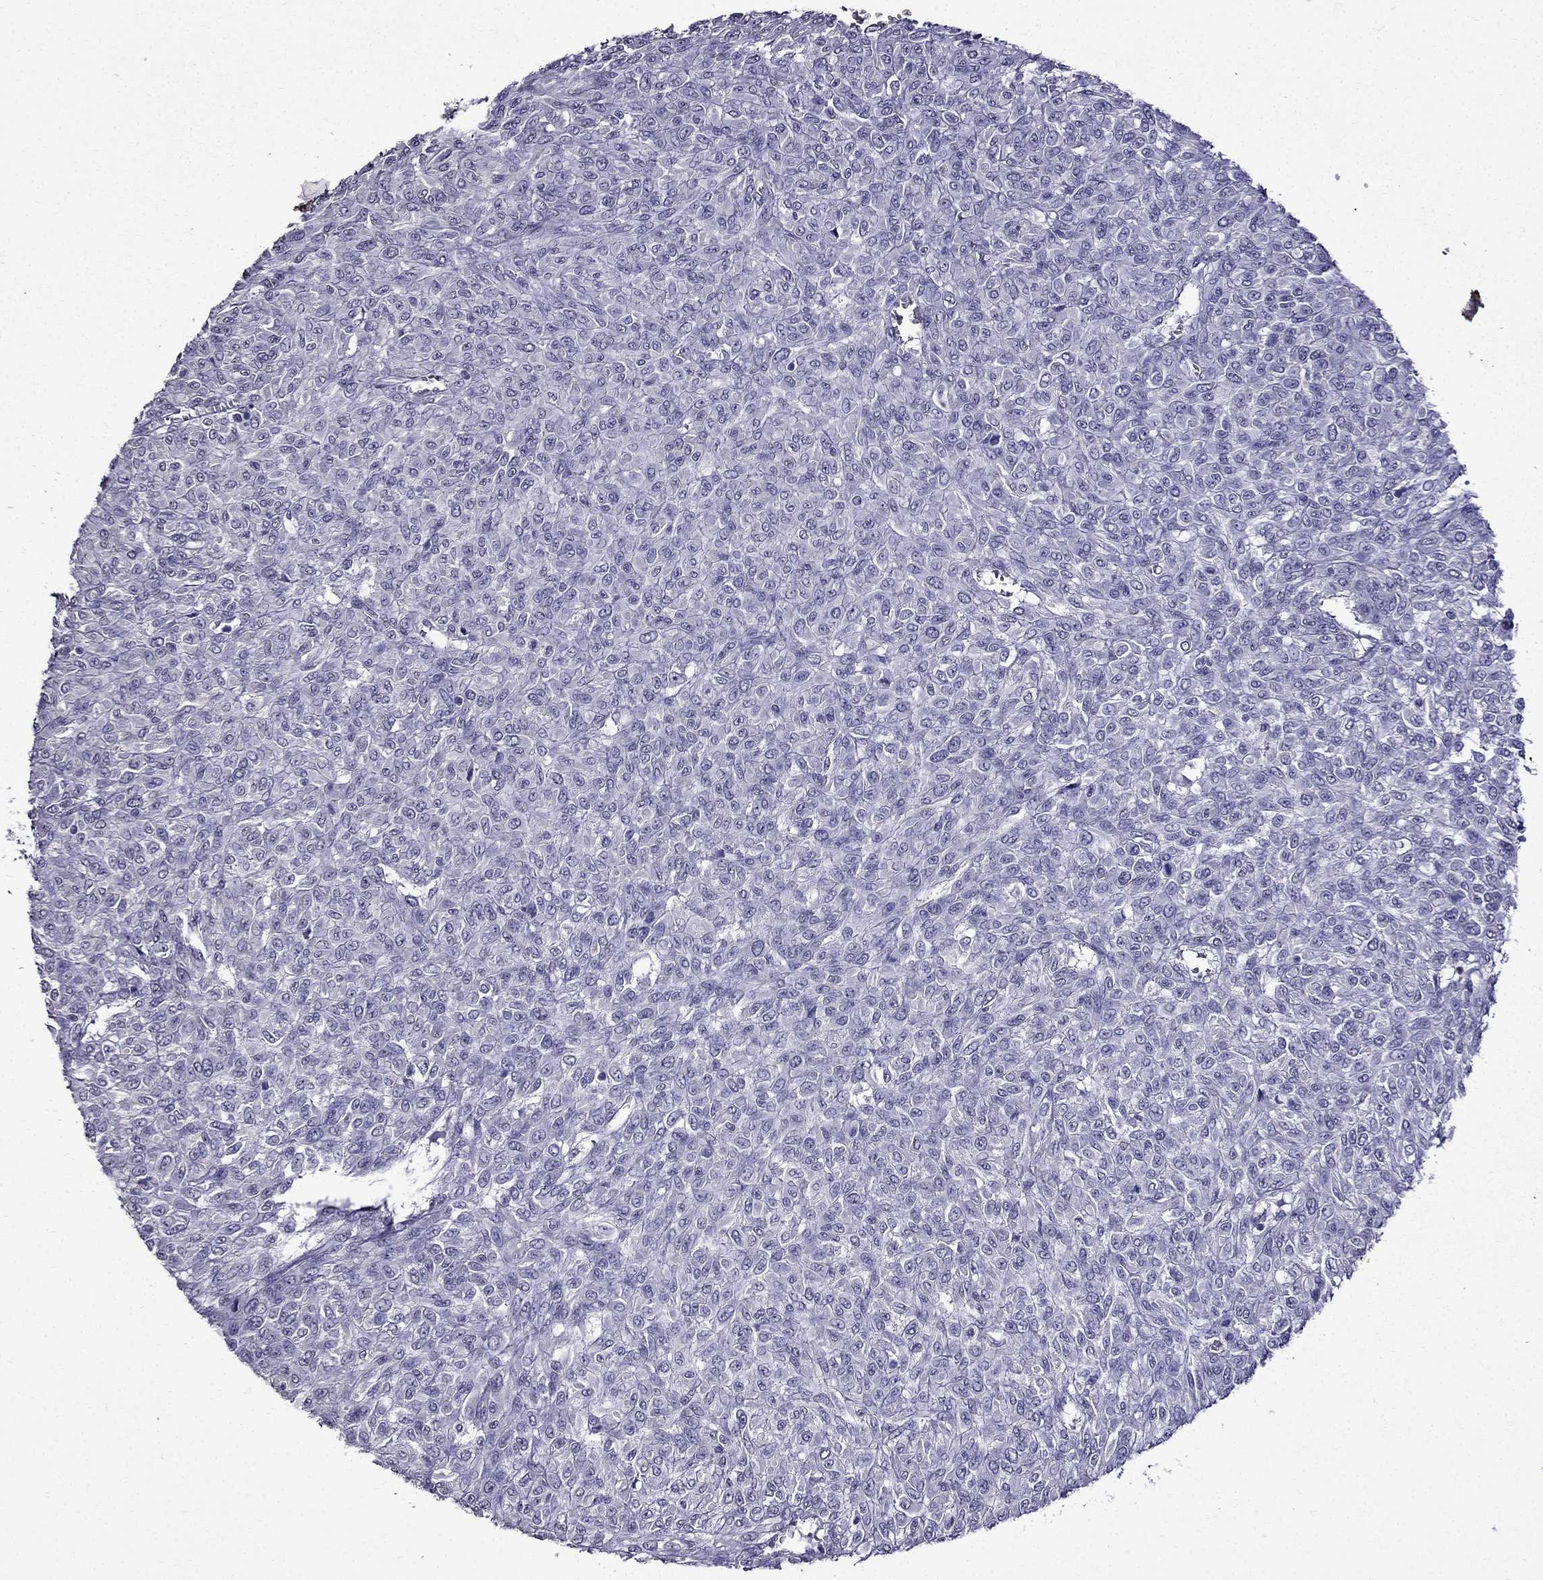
{"staining": {"intensity": "negative", "quantity": "none", "location": "none"}, "tissue": "renal cancer", "cell_type": "Tumor cells", "image_type": "cancer", "snomed": [{"axis": "morphology", "description": "Adenocarcinoma, NOS"}, {"axis": "topography", "description": "Kidney"}], "caption": "High magnification brightfield microscopy of renal cancer stained with DAB (brown) and counterstained with hematoxylin (blue): tumor cells show no significant expression.", "gene": "DNAH17", "patient": {"sex": "male", "age": 58}}